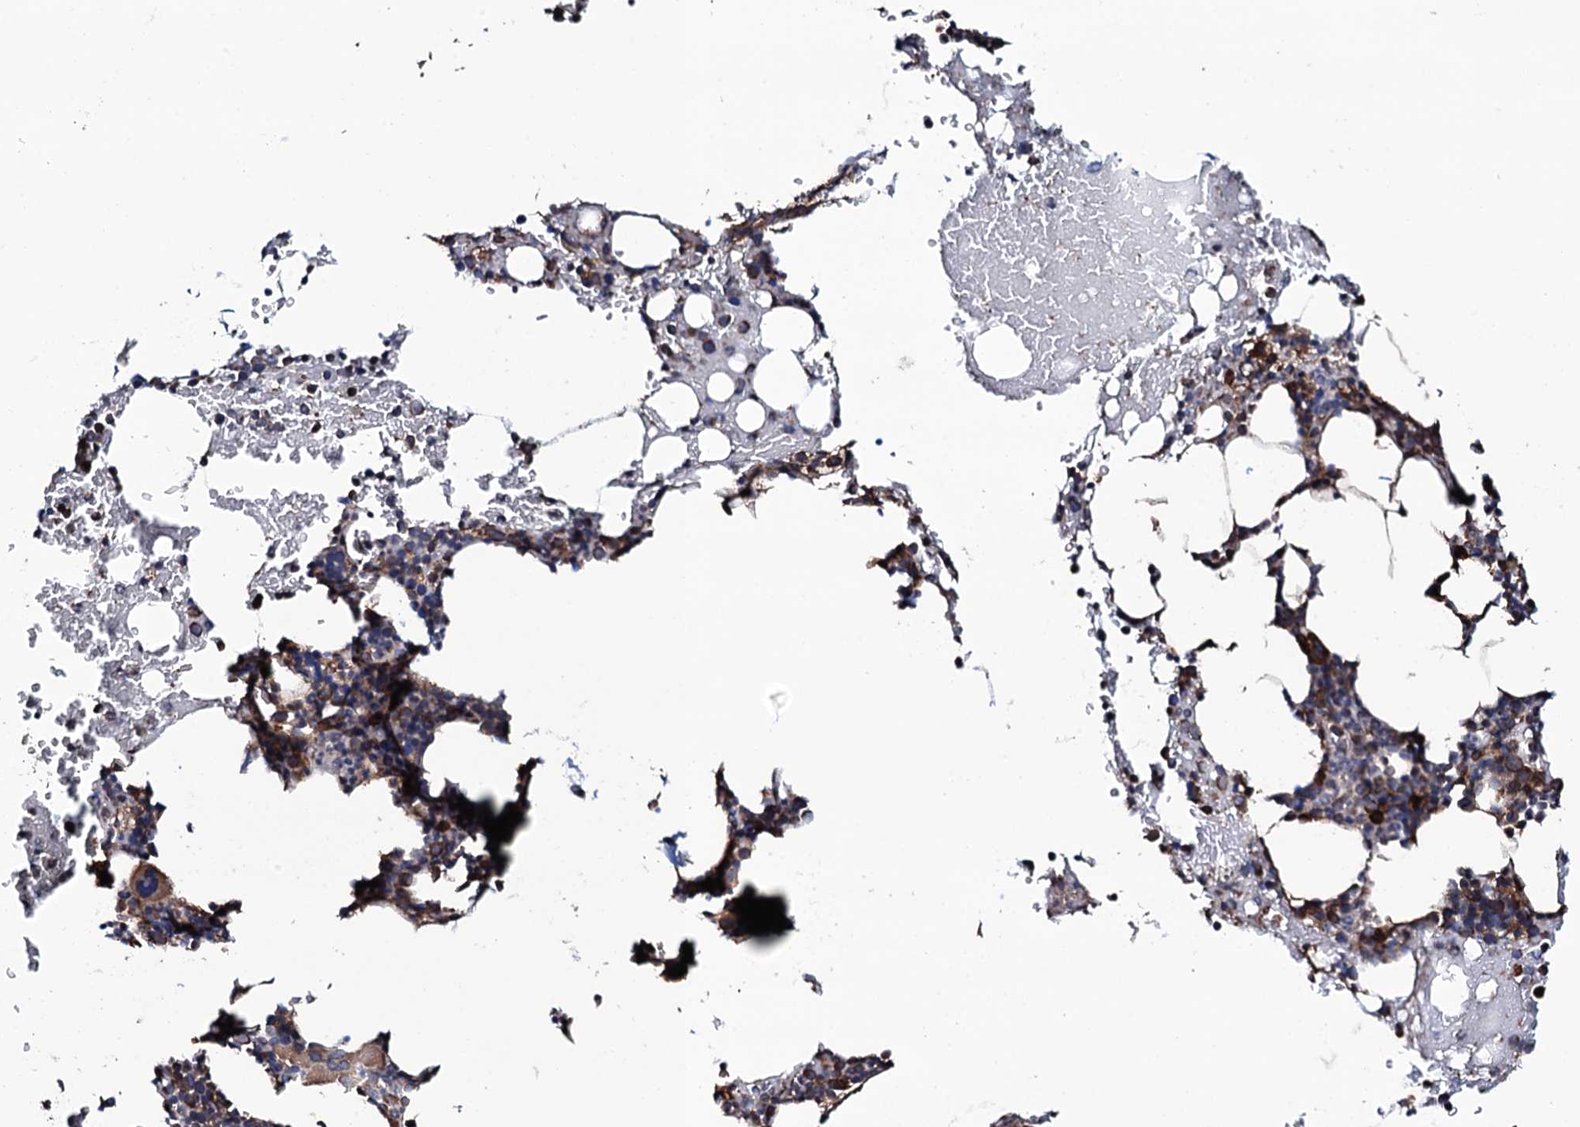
{"staining": {"intensity": "moderate", "quantity": "25%-75%", "location": "cytoplasmic/membranous"}, "tissue": "bone marrow", "cell_type": "Hematopoietic cells", "image_type": "normal", "snomed": [{"axis": "morphology", "description": "Normal tissue, NOS"}, {"axis": "morphology", "description": "Inflammation, NOS"}, {"axis": "topography", "description": "Bone marrow"}], "caption": "IHC staining of normal bone marrow, which displays medium levels of moderate cytoplasmic/membranous positivity in approximately 25%-75% of hematopoietic cells indicating moderate cytoplasmic/membranous protein positivity. The staining was performed using DAB (brown) for protein detection and nuclei were counterstained in hematoxylin (blue).", "gene": "RAB12", "patient": {"sex": "male", "age": 41}}